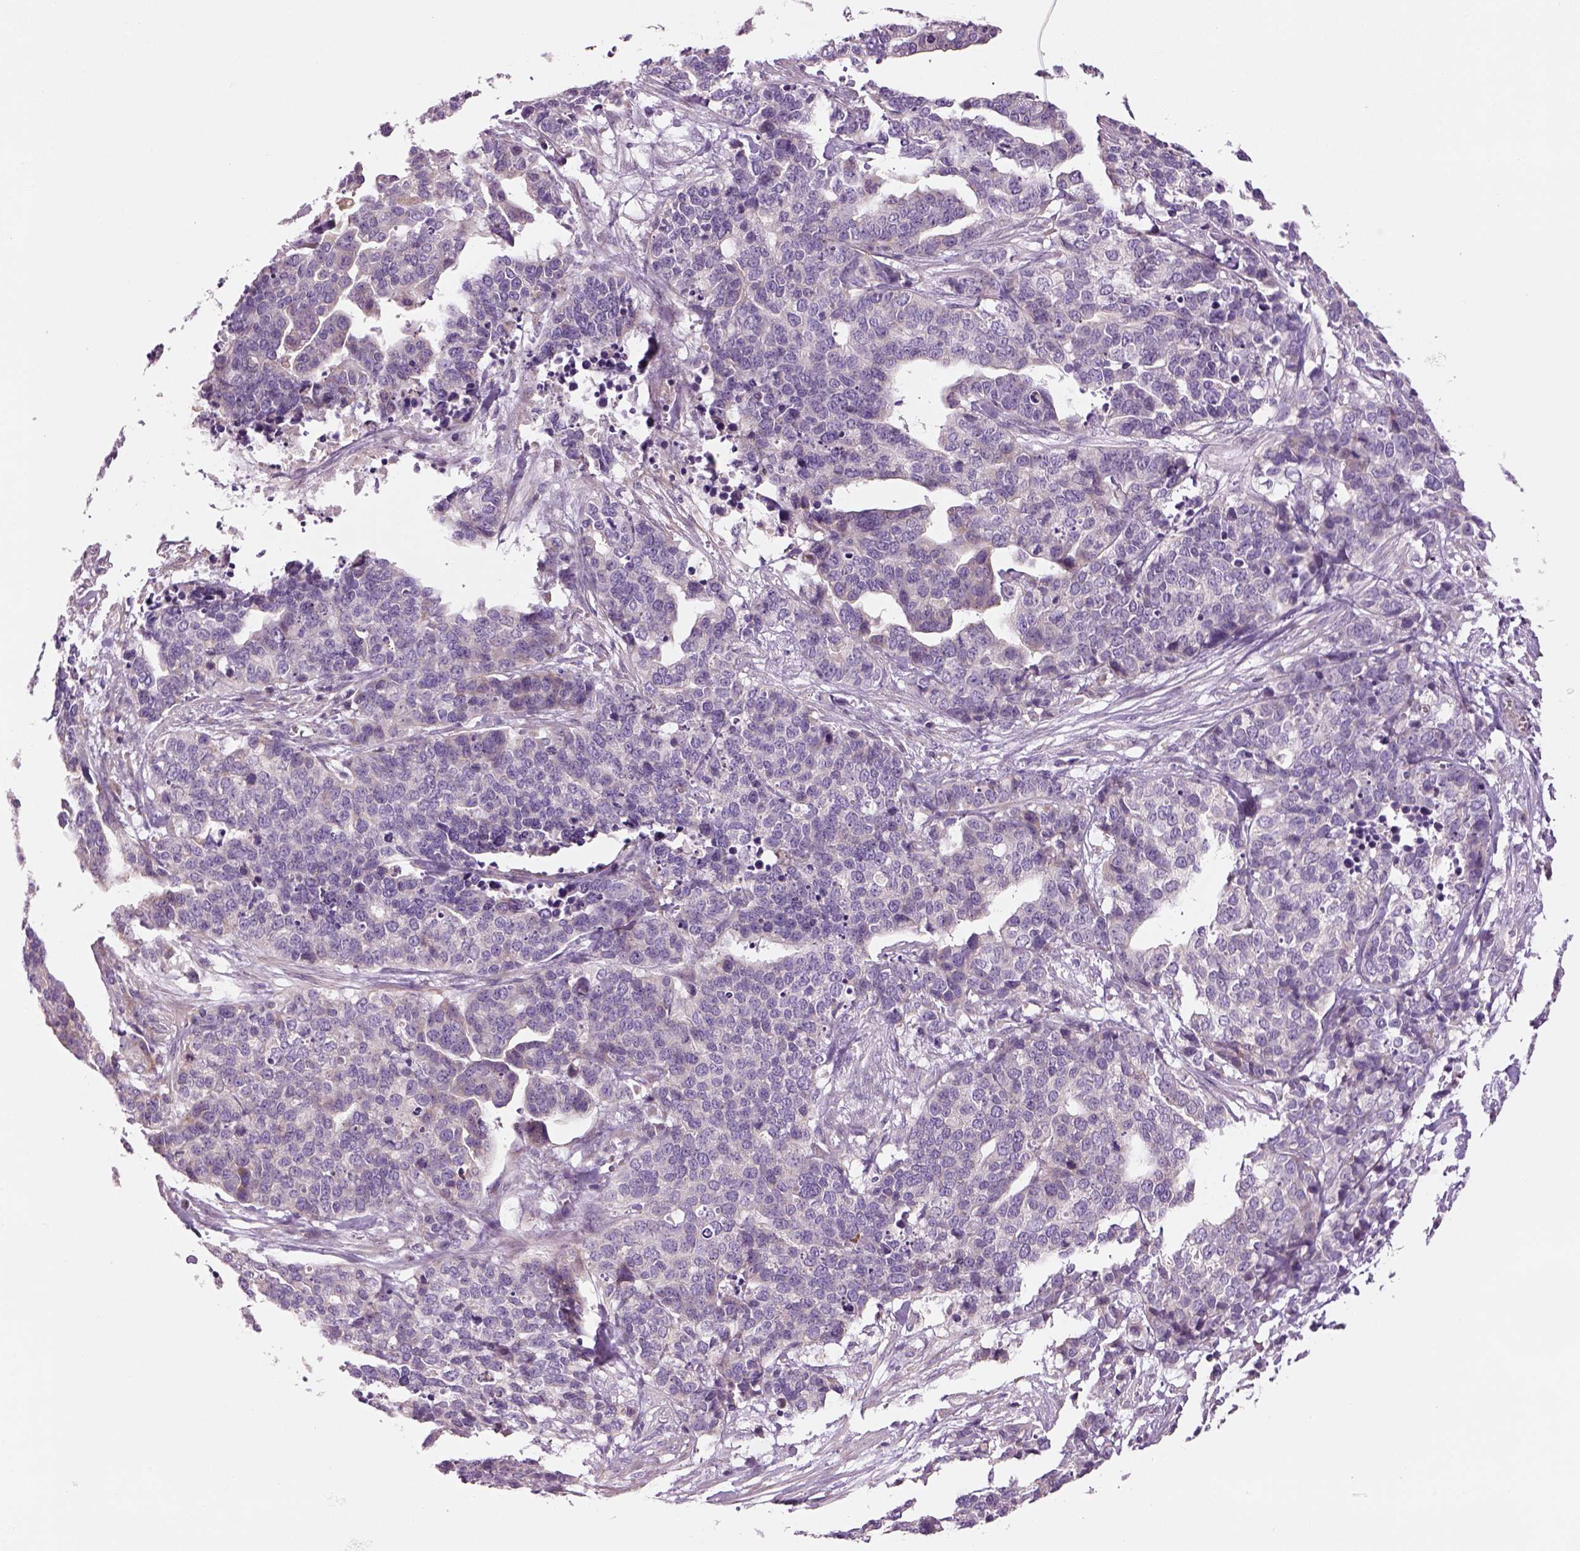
{"staining": {"intensity": "negative", "quantity": "none", "location": "none"}, "tissue": "ovarian cancer", "cell_type": "Tumor cells", "image_type": "cancer", "snomed": [{"axis": "morphology", "description": "Carcinoma, endometroid"}, {"axis": "topography", "description": "Ovary"}], "caption": "An image of endometroid carcinoma (ovarian) stained for a protein exhibits no brown staining in tumor cells. (Brightfield microscopy of DAB IHC at high magnification).", "gene": "IFT52", "patient": {"sex": "female", "age": 65}}